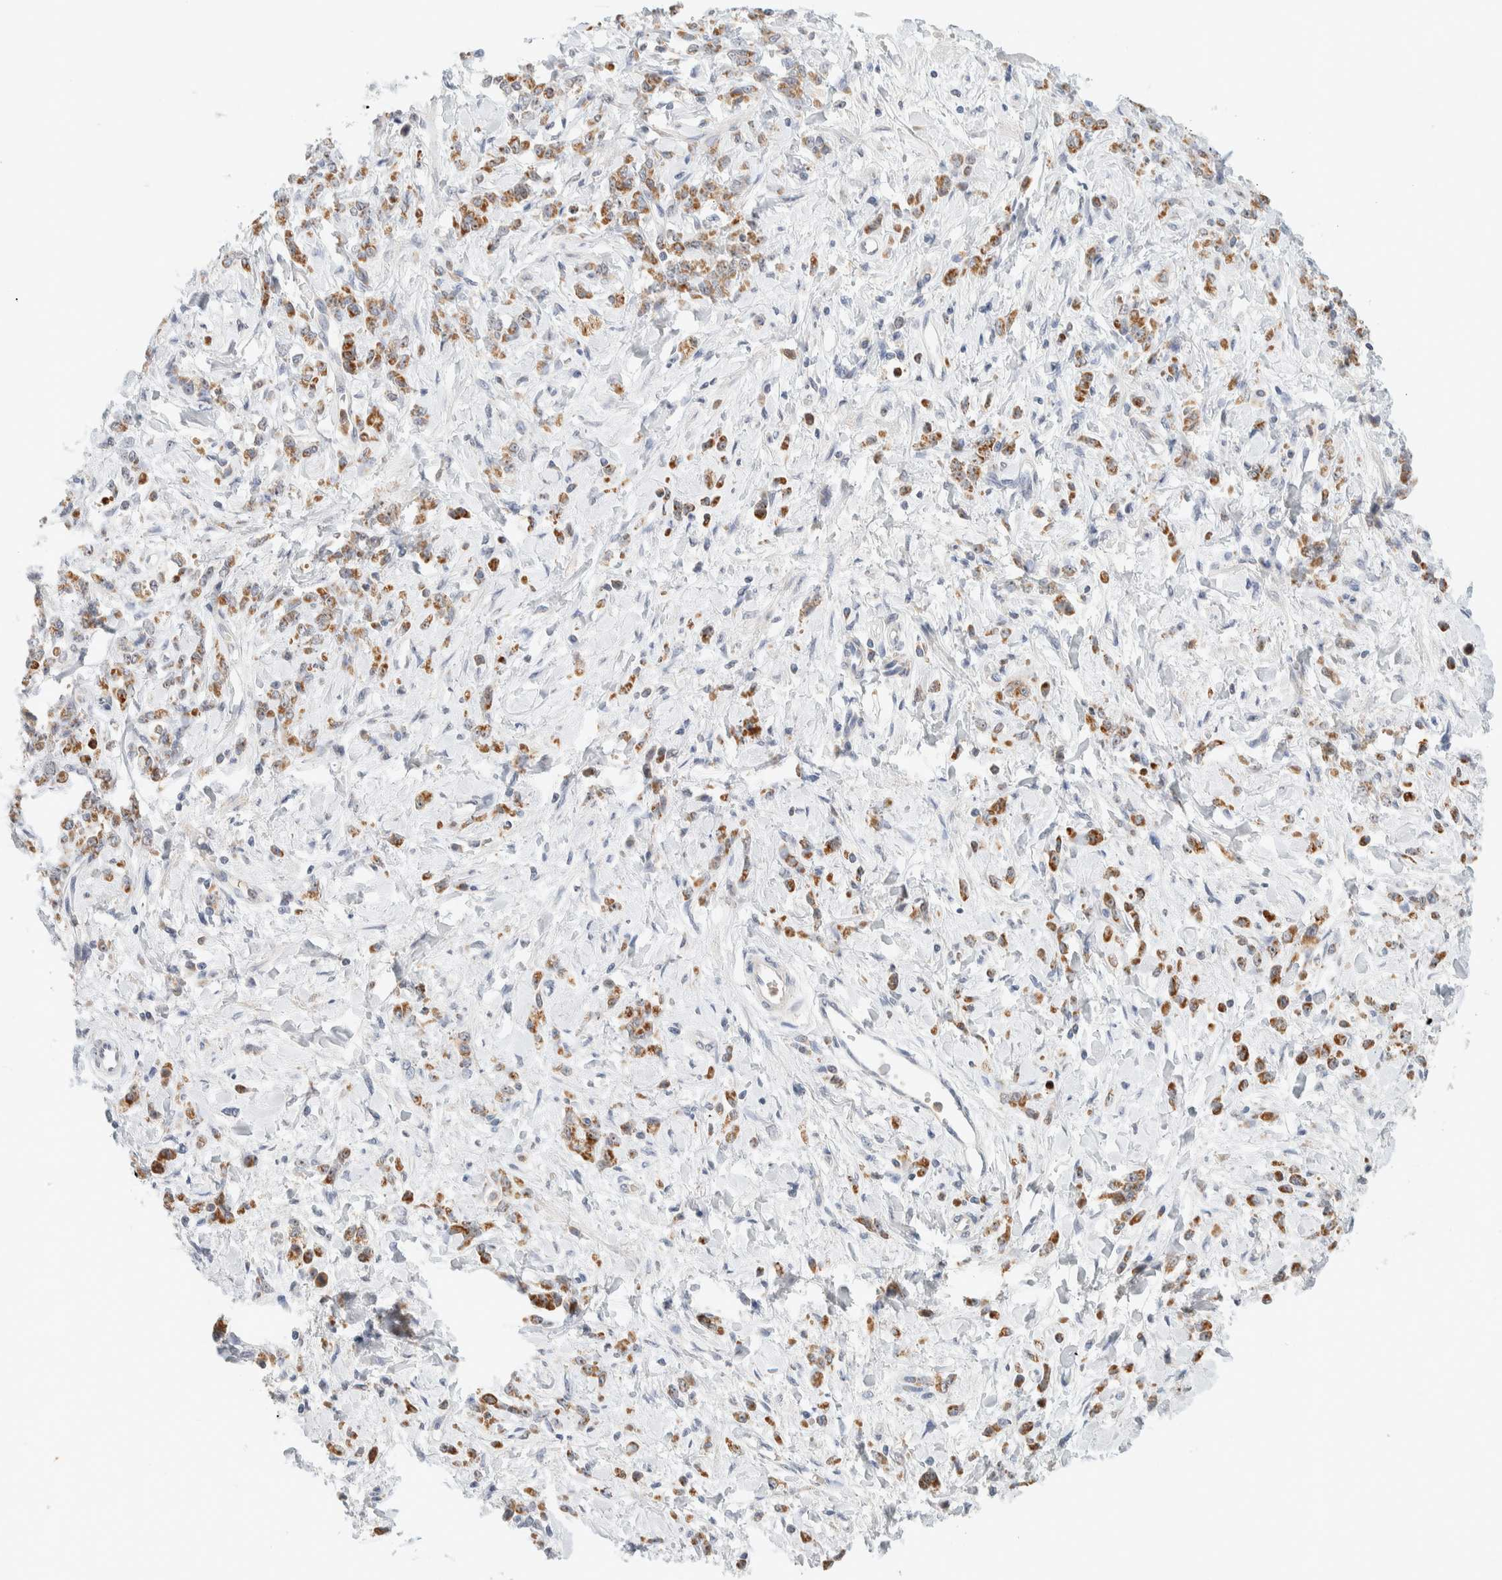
{"staining": {"intensity": "strong", "quantity": ">75%", "location": "cytoplasmic/membranous"}, "tissue": "stomach cancer", "cell_type": "Tumor cells", "image_type": "cancer", "snomed": [{"axis": "morphology", "description": "Normal tissue, NOS"}, {"axis": "morphology", "description": "Adenocarcinoma, NOS"}, {"axis": "topography", "description": "Stomach"}], "caption": "This image demonstrates immunohistochemistry staining of human stomach cancer (adenocarcinoma), with high strong cytoplasmic/membranous expression in approximately >75% of tumor cells.", "gene": "HDHD3", "patient": {"sex": "male", "age": 82}}